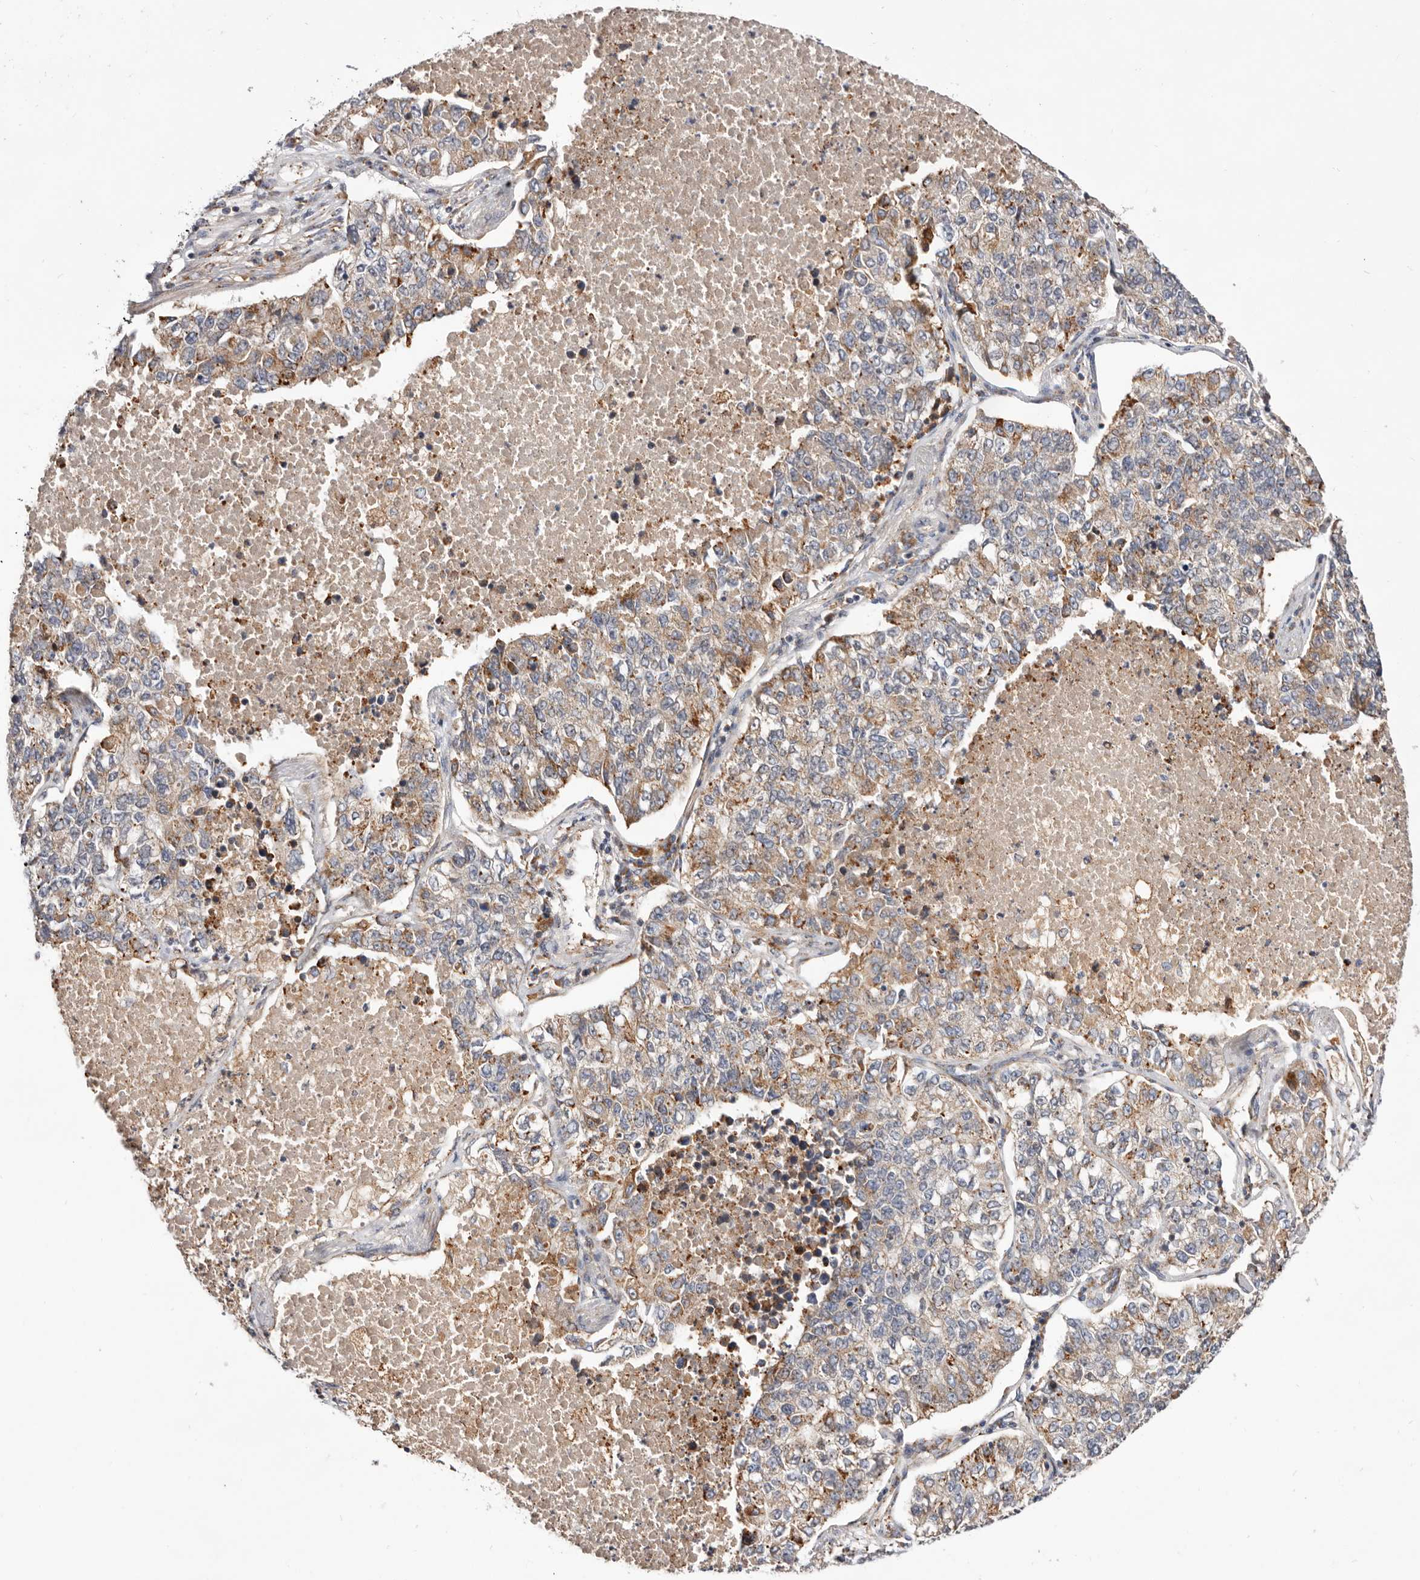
{"staining": {"intensity": "moderate", "quantity": "25%-75%", "location": "cytoplasmic/membranous"}, "tissue": "lung cancer", "cell_type": "Tumor cells", "image_type": "cancer", "snomed": [{"axis": "morphology", "description": "Adenocarcinoma, NOS"}, {"axis": "topography", "description": "Lung"}], "caption": "IHC of adenocarcinoma (lung) demonstrates medium levels of moderate cytoplasmic/membranous expression in approximately 25%-75% of tumor cells.", "gene": "RNF213", "patient": {"sex": "male", "age": 49}}